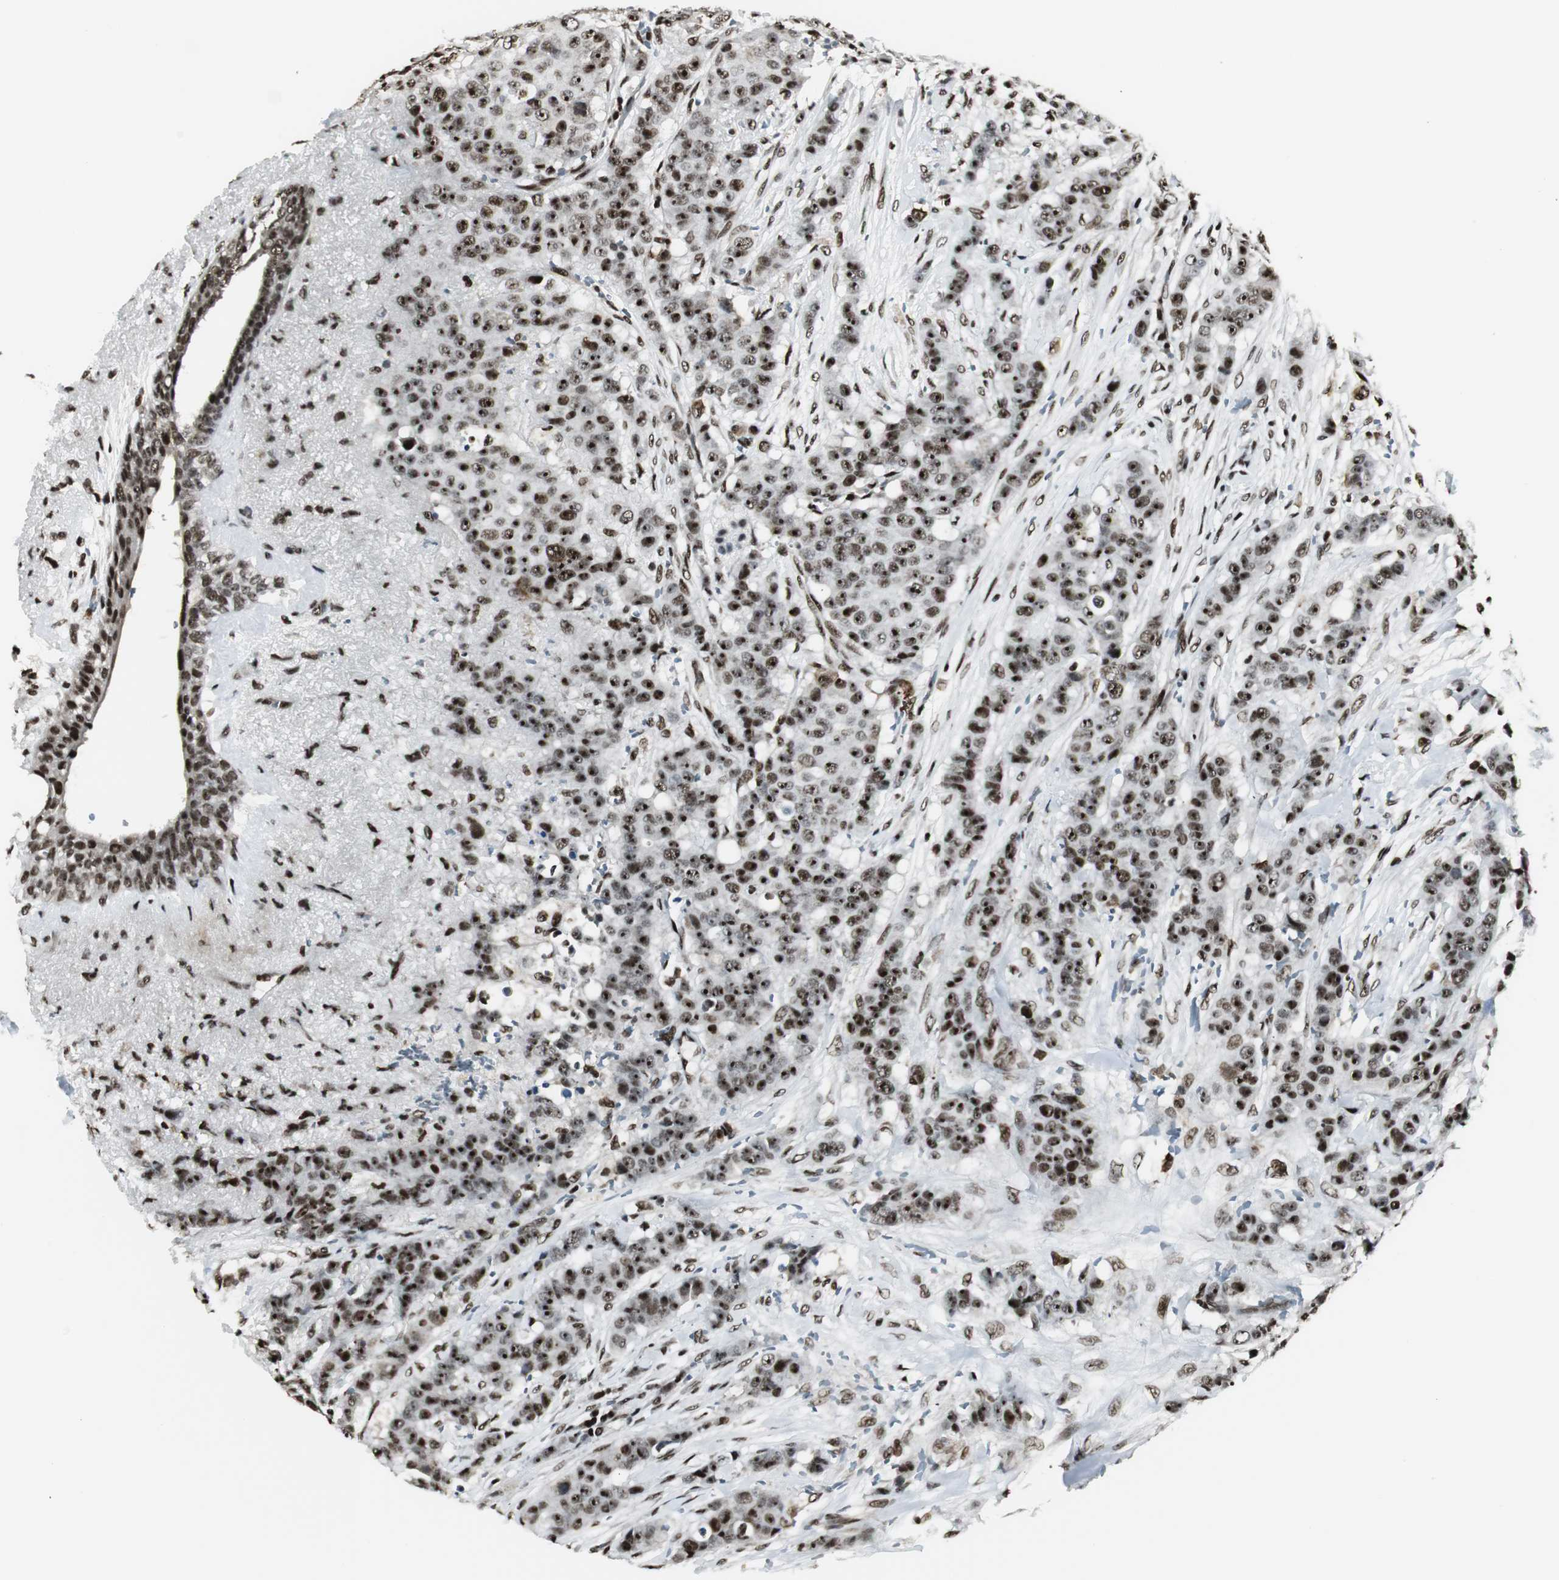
{"staining": {"intensity": "strong", "quantity": ">75%", "location": "nuclear"}, "tissue": "breast cancer", "cell_type": "Tumor cells", "image_type": "cancer", "snomed": [{"axis": "morphology", "description": "Duct carcinoma"}, {"axis": "topography", "description": "Breast"}], "caption": "DAB (3,3'-diaminobenzidine) immunohistochemical staining of infiltrating ductal carcinoma (breast) displays strong nuclear protein positivity in about >75% of tumor cells. The staining was performed using DAB (3,3'-diaminobenzidine), with brown indicating positive protein expression. Nuclei are stained blue with hematoxylin.", "gene": "PARN", "patient": {"sex": "female", "age": 40}}